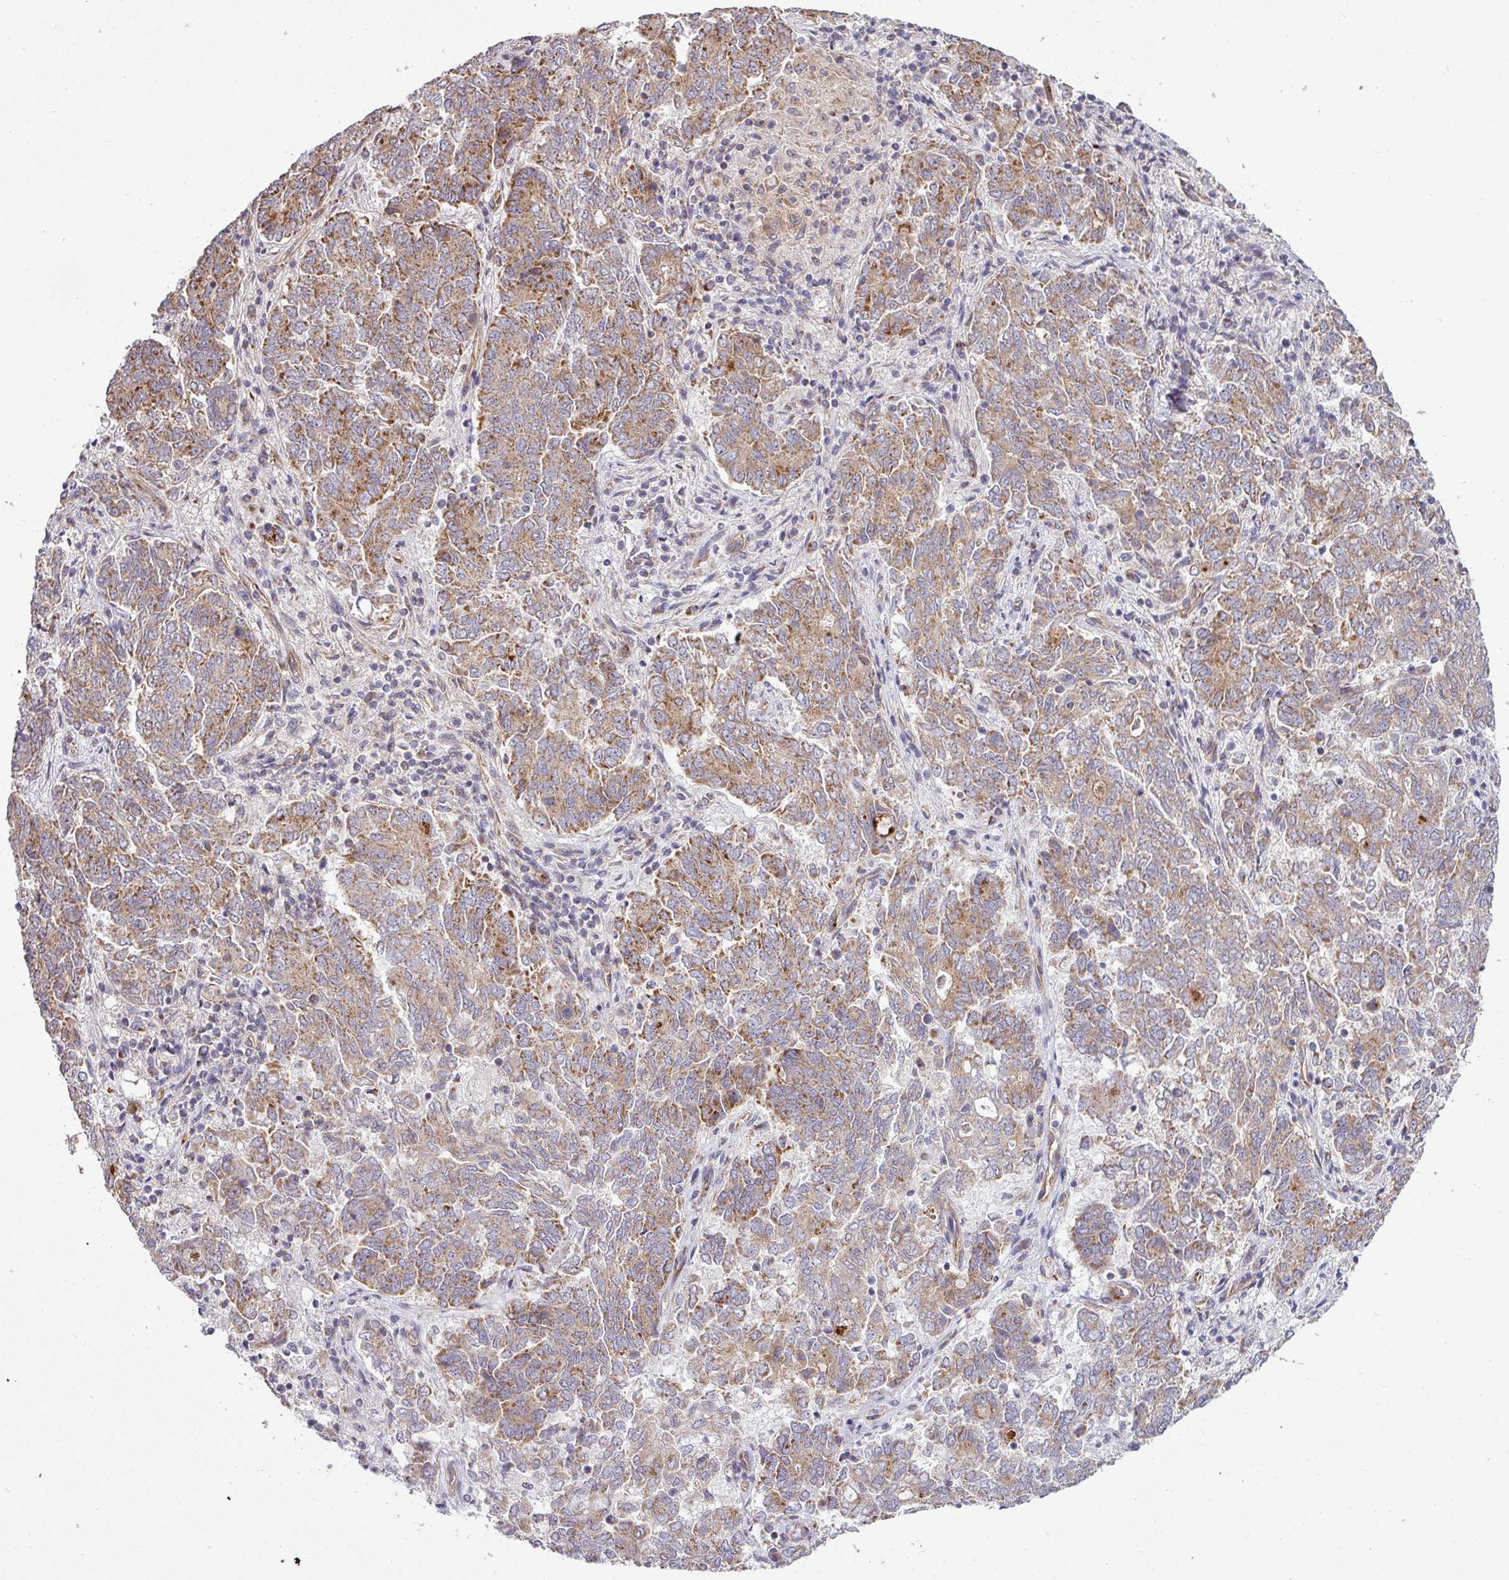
{"staining": {"intensity": "moderate", "quantity": ">75%", "location": "cytoplasmic/membranous"}, "tissue": "endometrial cancer", "cell_type": "Tumor cells", "image_type": "cancer", "snomed": [{"axis": "morphology", "description": "Adenocarcinoma, NOS"}, {"axis": "topography", "description": "Endometrium"}], "caption": "A histopathology image of endometrial adenocarcinoma stained for a protein shows moderate cytoplasmic/membranous brown staining in tumor cells.", "gene": "TIMMDC1", "patient": {"sex": "female", "age": 80}}